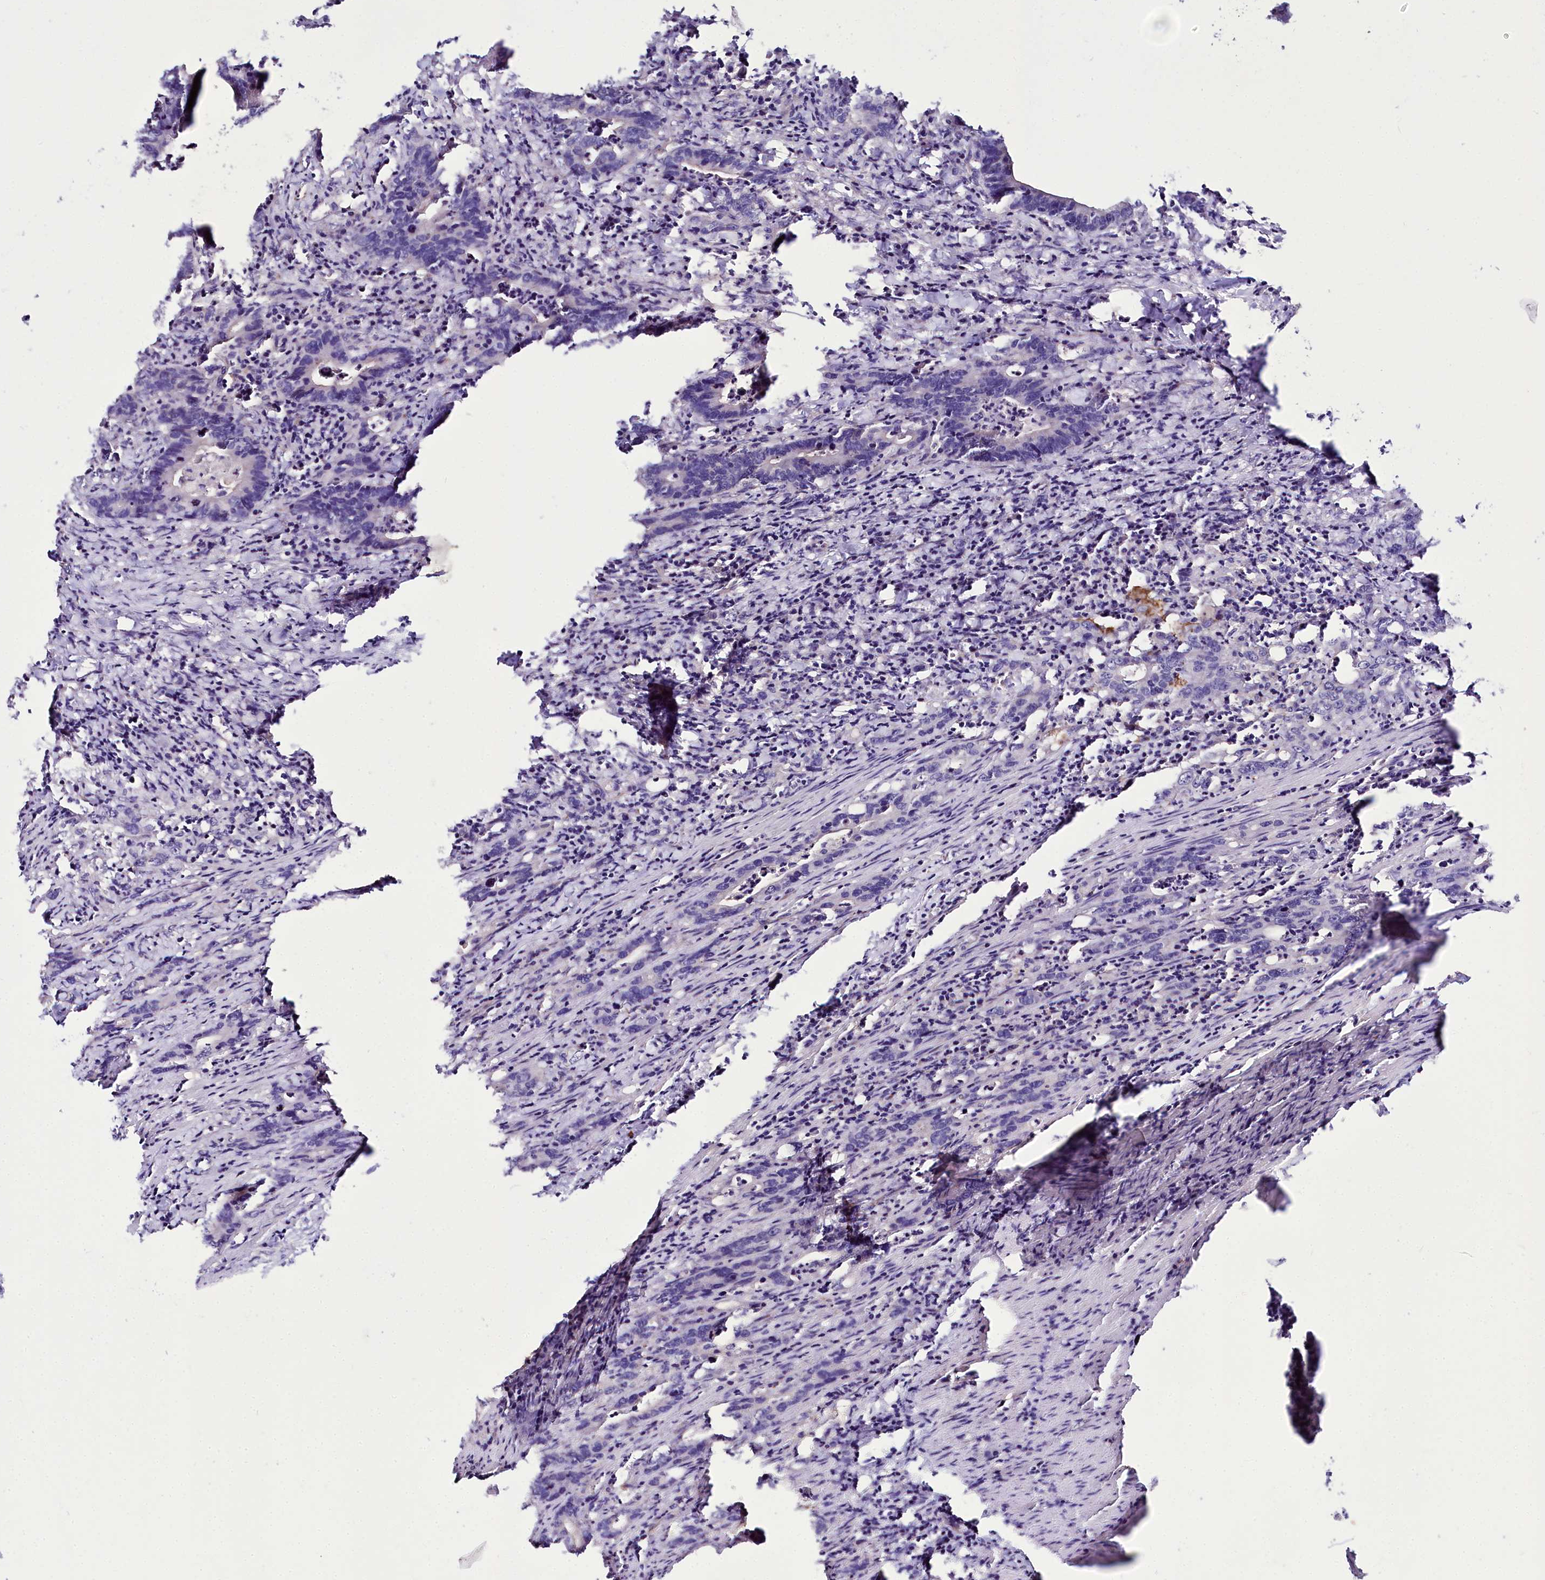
{"staining": {"intensity": "negative", "quantity": "none", "location": "none"}, "tissue": "colorectal cancer", "cell_type": "Tumor cells", "image_type": "cancer", "snomed": [{"axis": "morphology", "description": "Adenocarcinoma, NOS"}, {"axis": "topography", "description": "Colon"}], "caption": "Tumor cells are negative for brown protein staining in colorectal cancer (adenocarcinoma).", "gene": "PPP1R32", "patient": {"sex": "female", "age": 75}}